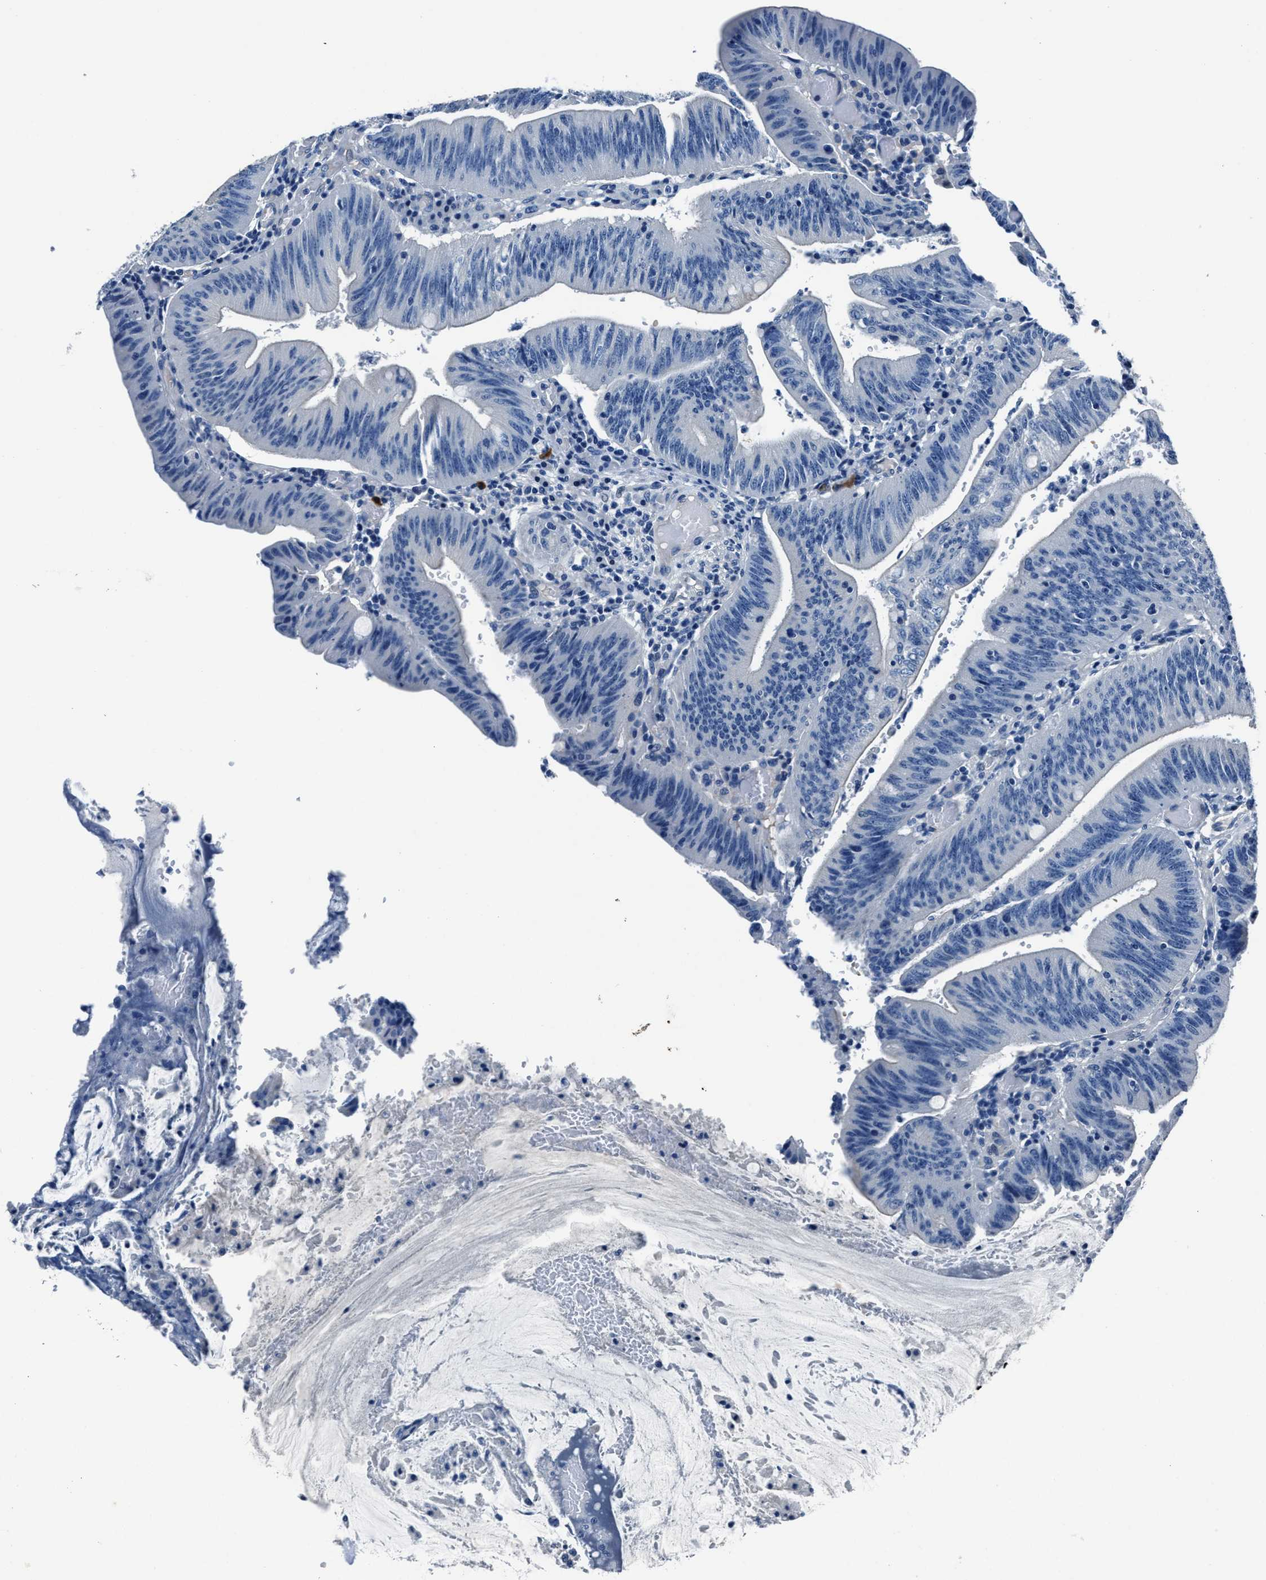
{"staining": {"intensity": "negative", "quantity": "none", "location": "none"}, "tissue": "colorectal cancer", "cell_type": "Tumor cells", "image_type": "cancer", "snomed": [{"axis": "morphology", "description": "Normal tissue, NOS"}, {"axis": "morphology", "description": "Adenocarcinoma, NOS"}, {"axis": "topography", "description": "Rectum"}], "caption": "Colorectal cancer was stained to show a protein in brown. There is no significant positivity in tumor cells.", "gene": "NACAD", "patient": {"sex": "female", "age": 66}}